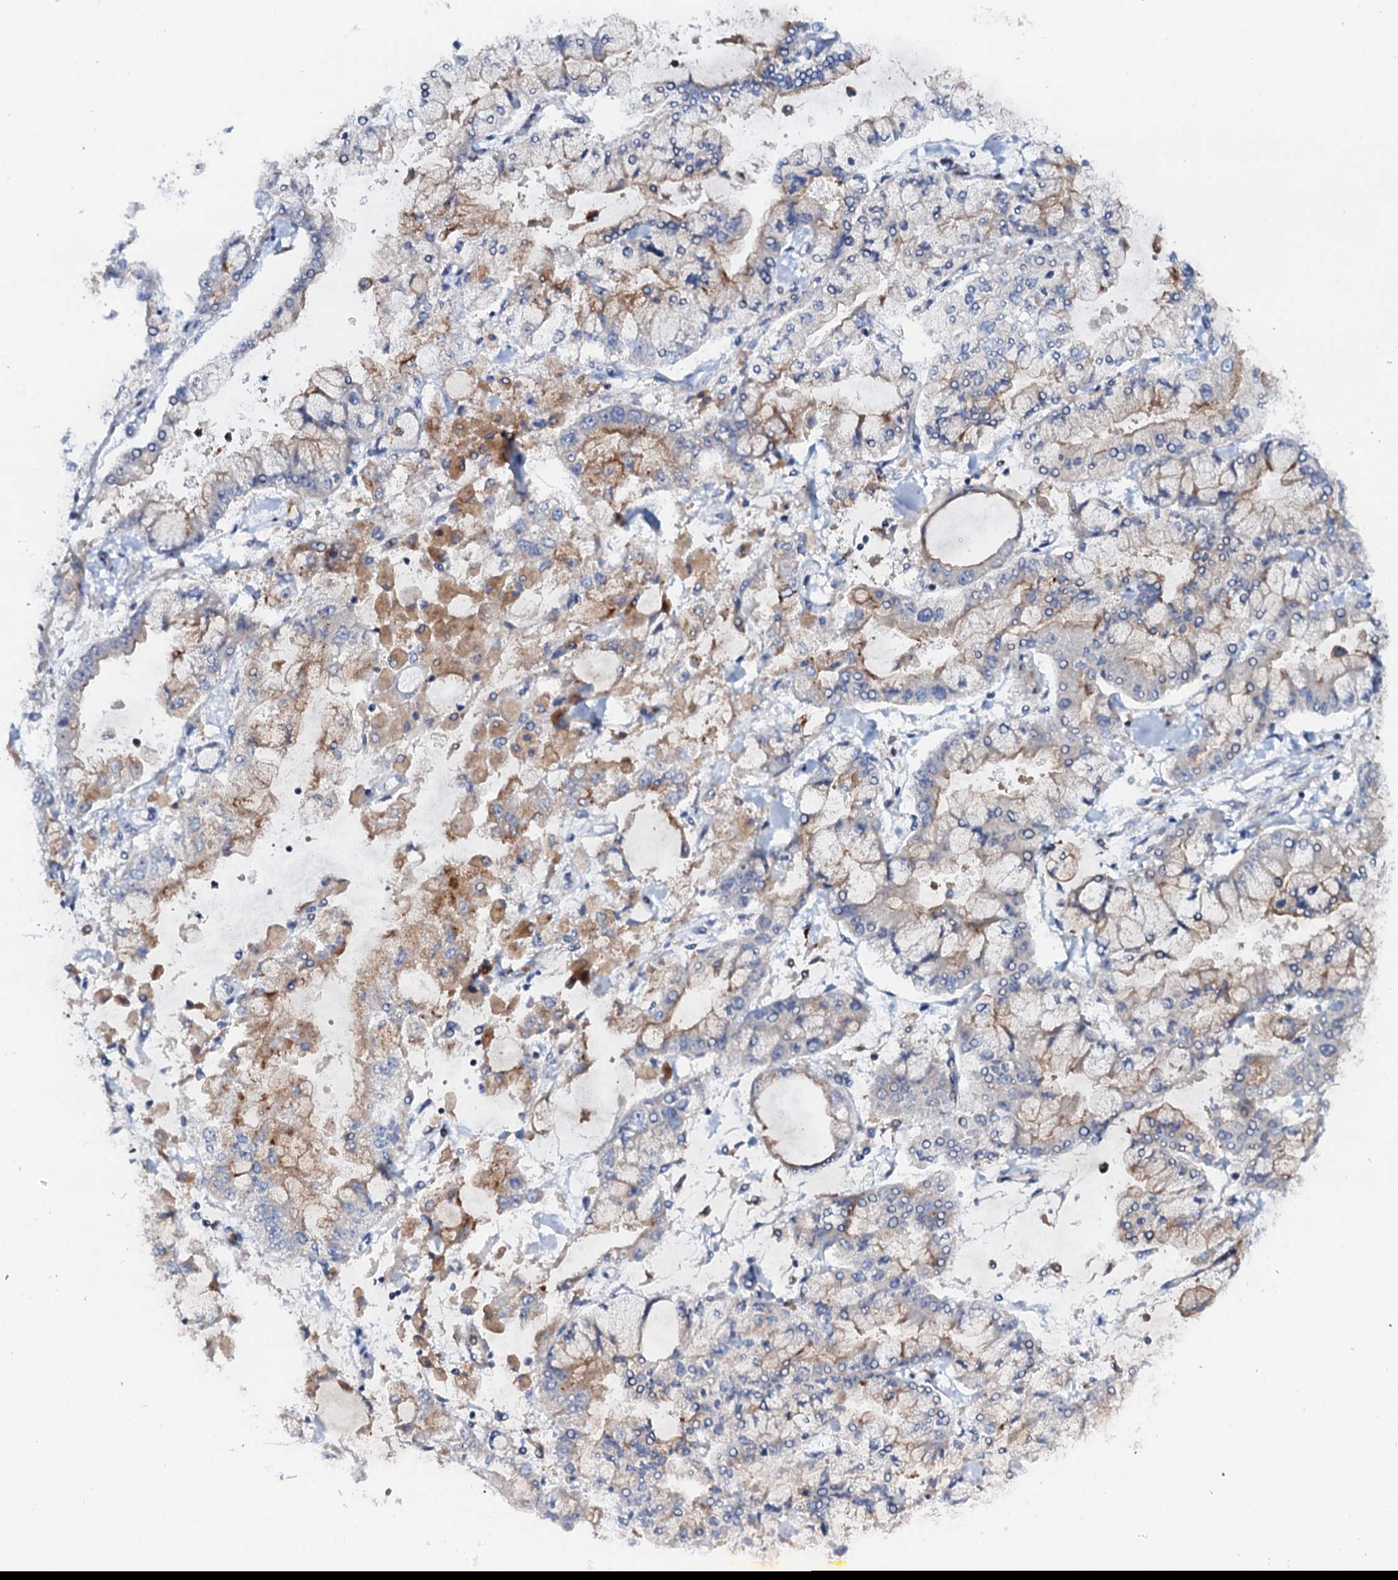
{"staining": {"intensity": "moderate", "quantity": "25%-75%", "location": "cytoplasmic/membranous"}, "tissue": "stomach cancer", "cell_type": "Tumor cells", "image_type": "cancer", "snomed": [{"axis": "morphology", "description": "Normal tissue, NOS"}, {"axis": "morphology", "description": "Adenocarcinoma, NOS"}, {"axis": "topography", "description": "Stomach, upper"}, {"axis": "topography", "description": "Stomach"}], "caption": "Immunohistochemical staining of stomach adenocarcinoma reveals medium levels of moderate cytoplasmic/membranous staining in approximately 25%-75% of tumor cells. The protein is stained brown, and the nuclei are stained in blue (DAB IHC with brightfield microscopy, high magnification).", "gene": "VAMP8", "patient": {"sex": "male", "age": 76}}